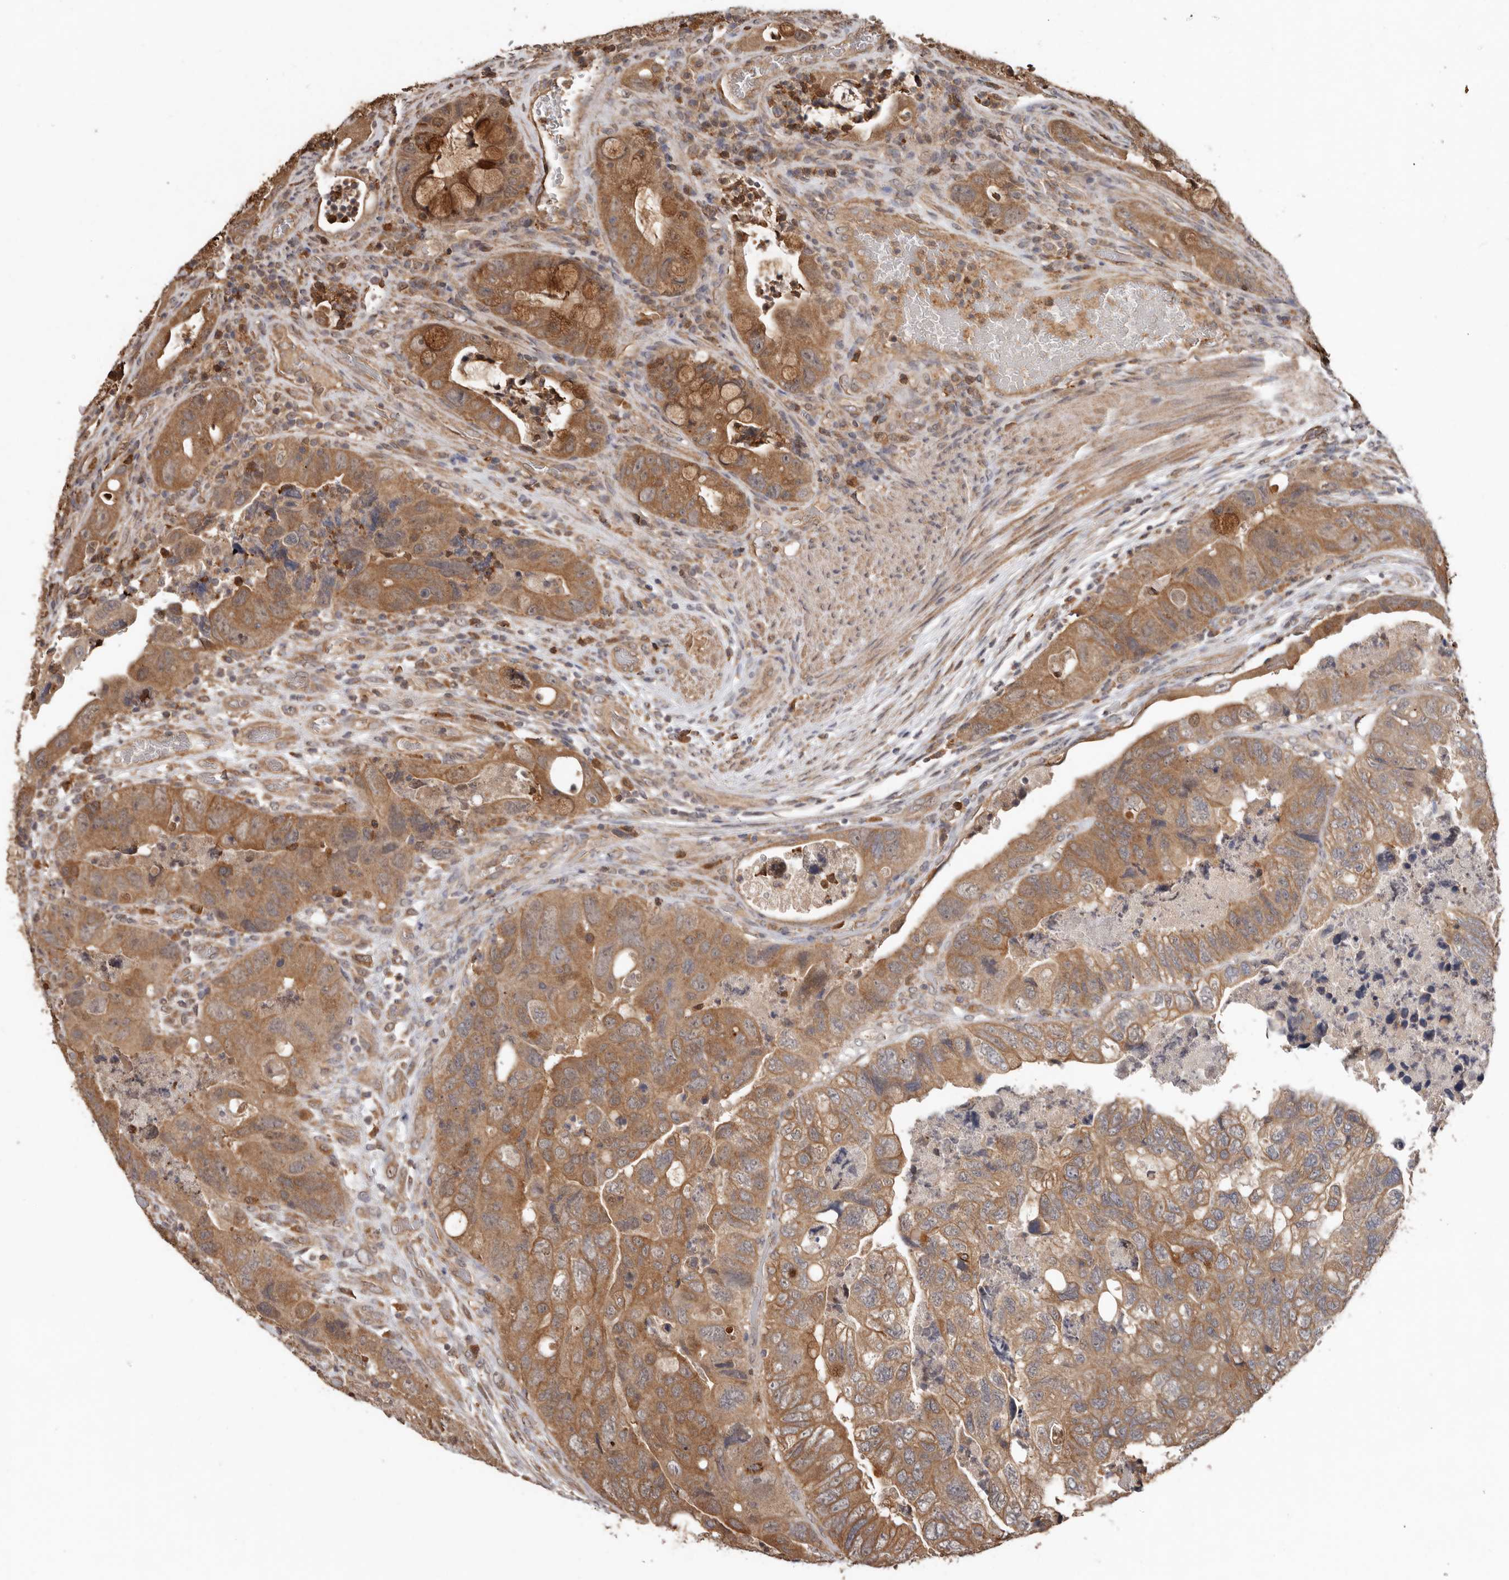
{"staining": {"intensity": "moderate", "quantity": ">75%", "location": "cytoplasmic/membranous"}, "tissue": "colorectal cancer", "cell_type": "Tumor cells", "image_type": "cancer", "snomed": [{"axis": "morphology", "description": "Adenocarcinoma, NOS"}, {"axis": "topography", "description": "Rectum"}], "caption": "Colorectal adenocarcinoma stained for a protein (brown) displays moderate cytoplasmic/membranous positive positivity in about >75% of tumor cells.", "gene": "RSPO2", "patient": {"sex": "male", "age": 63}}